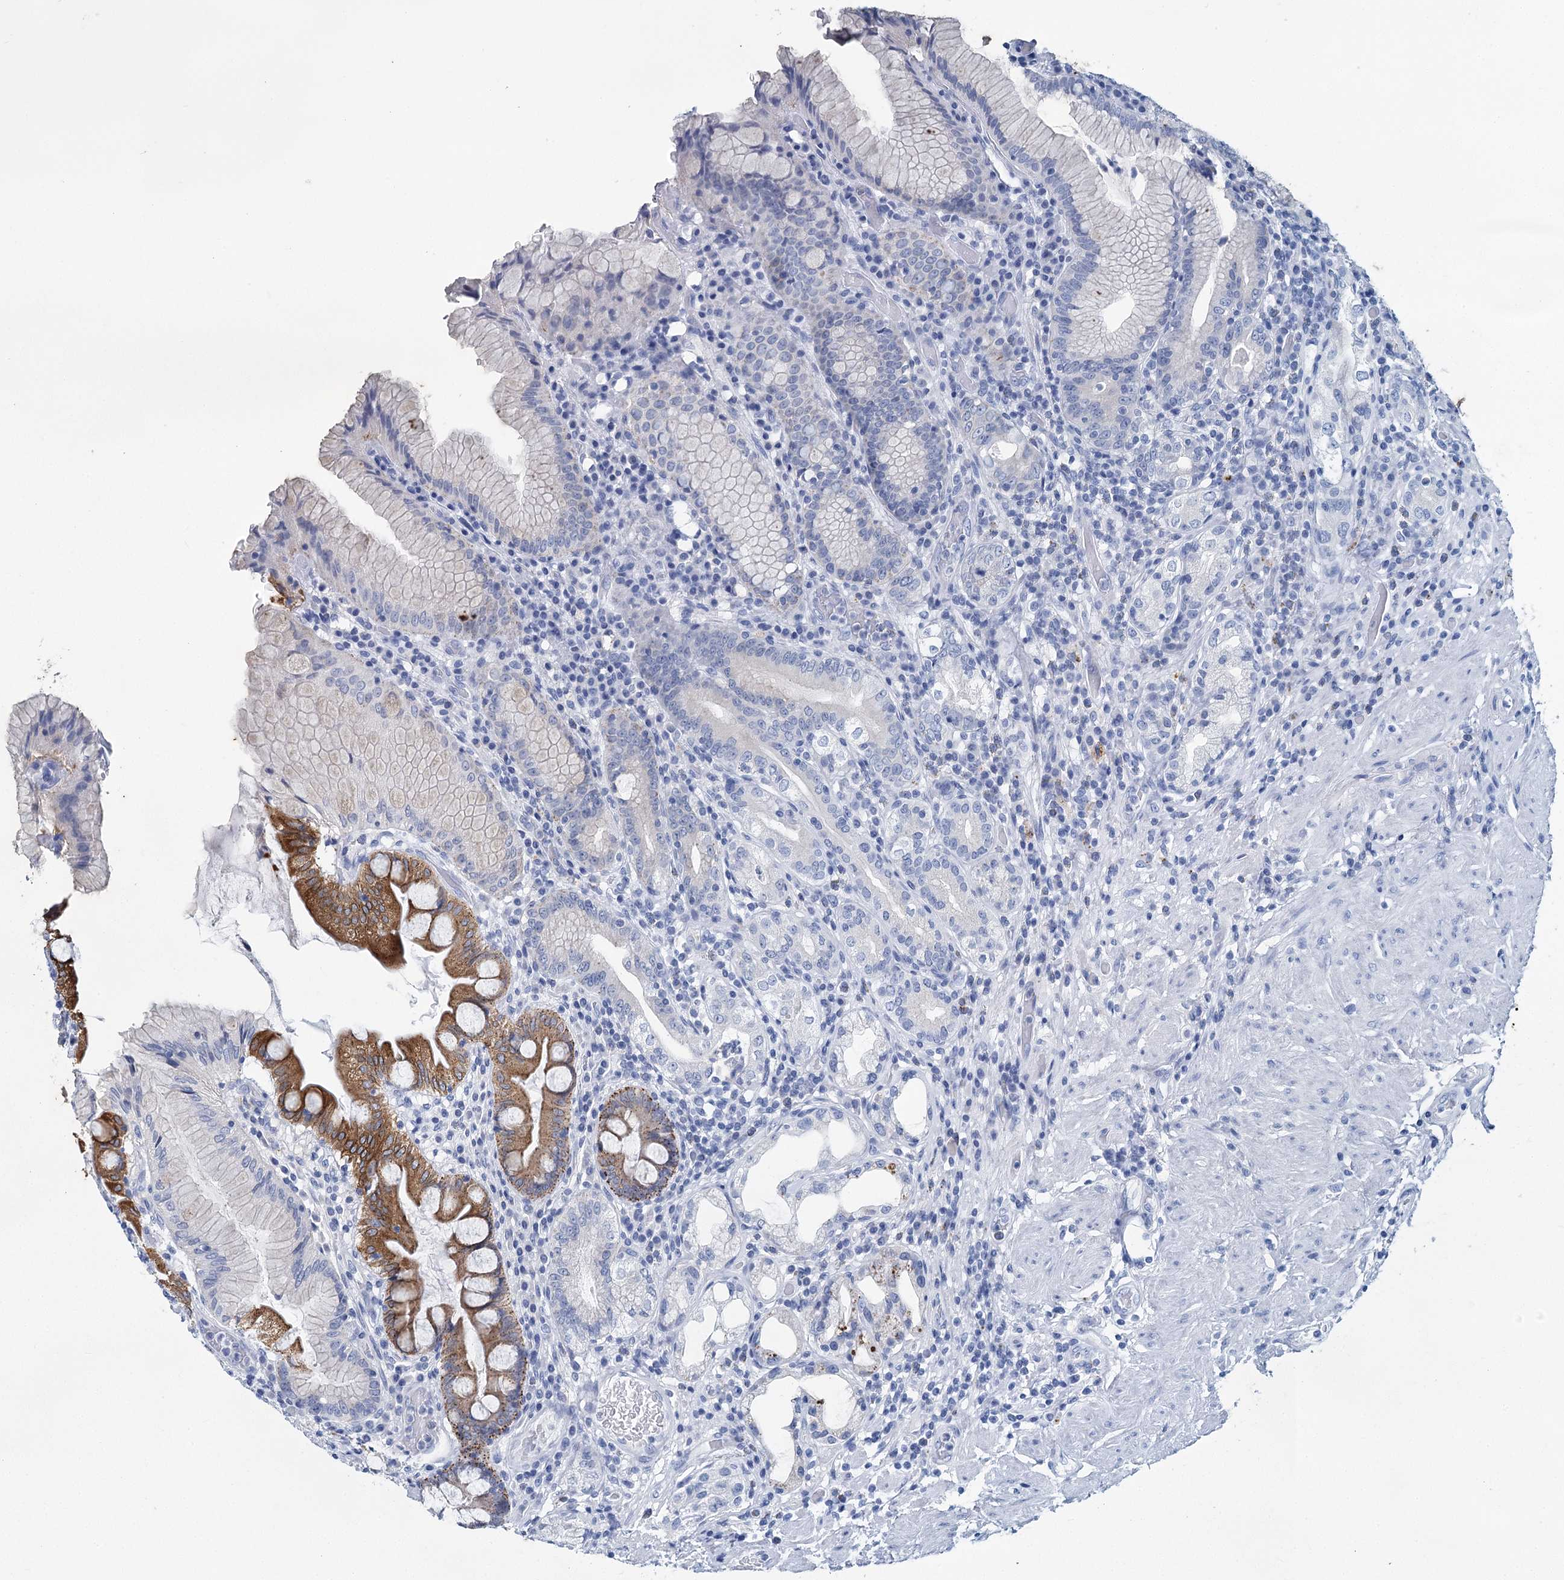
{"staining": {"intensity": "moderate", "quantity": "<25%", "location": "cytoplasmic/membranous"}, "tissue": "stomach", "cell_type": "Glandular cells", "image_type": "normal", "snomed": [{"axis": "morphology", "description": "Normal tissue, NOS"}, {"axis": "topography", "description": "Stomach, upper"}, {"axis": "topography", "description": "Stomach, lower"}], "caption": "Immunohistochemical staining of benign stomach exhibits <25% levels of moderate cytoplasmic/membranous protein expression in about <25% of glandular cells.", "gene": "METTL7B", "patient": {"sex": "female", "age": 76}}